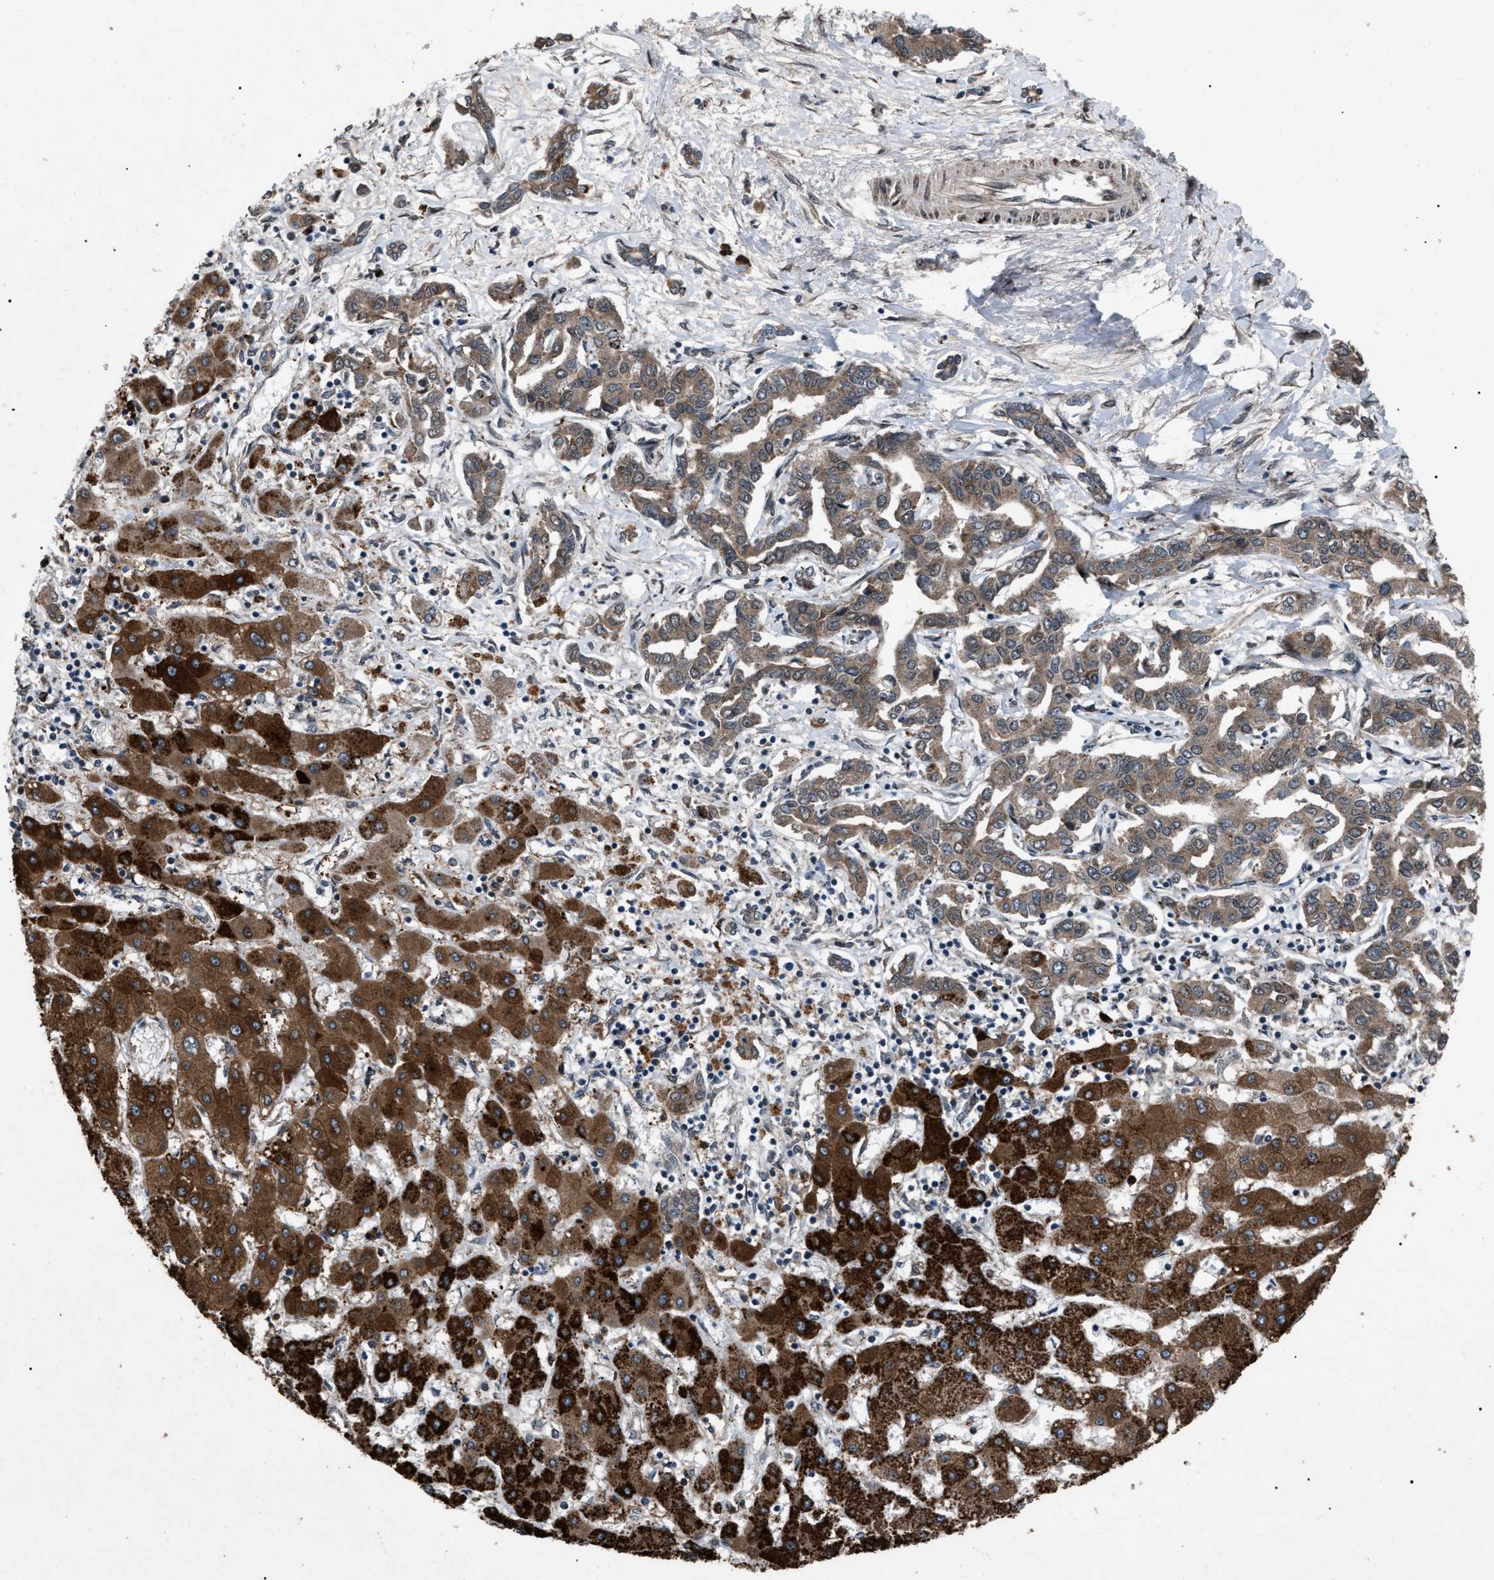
{"staining": {"intensity": "strong", "quantity": ">75%", "location": "cytoplasmic/membranous"}, "tissue": "liver cancer", "cell_type": "Tumor cells", "image_type": "cancer", "snomed": [{"axis": "morphology", "description": "Cholangiocarcinoma"}, {"axis": "topography", "description": "Liver"}], "caption": "This is a micrograph of immunohistochemistry staining of liver cancer, which shows strong positivity in the cytoplasmic/membranous of tumor cells.", "gene": "ZFAND2A", "patient": {"sex": "male", "age": 59}}